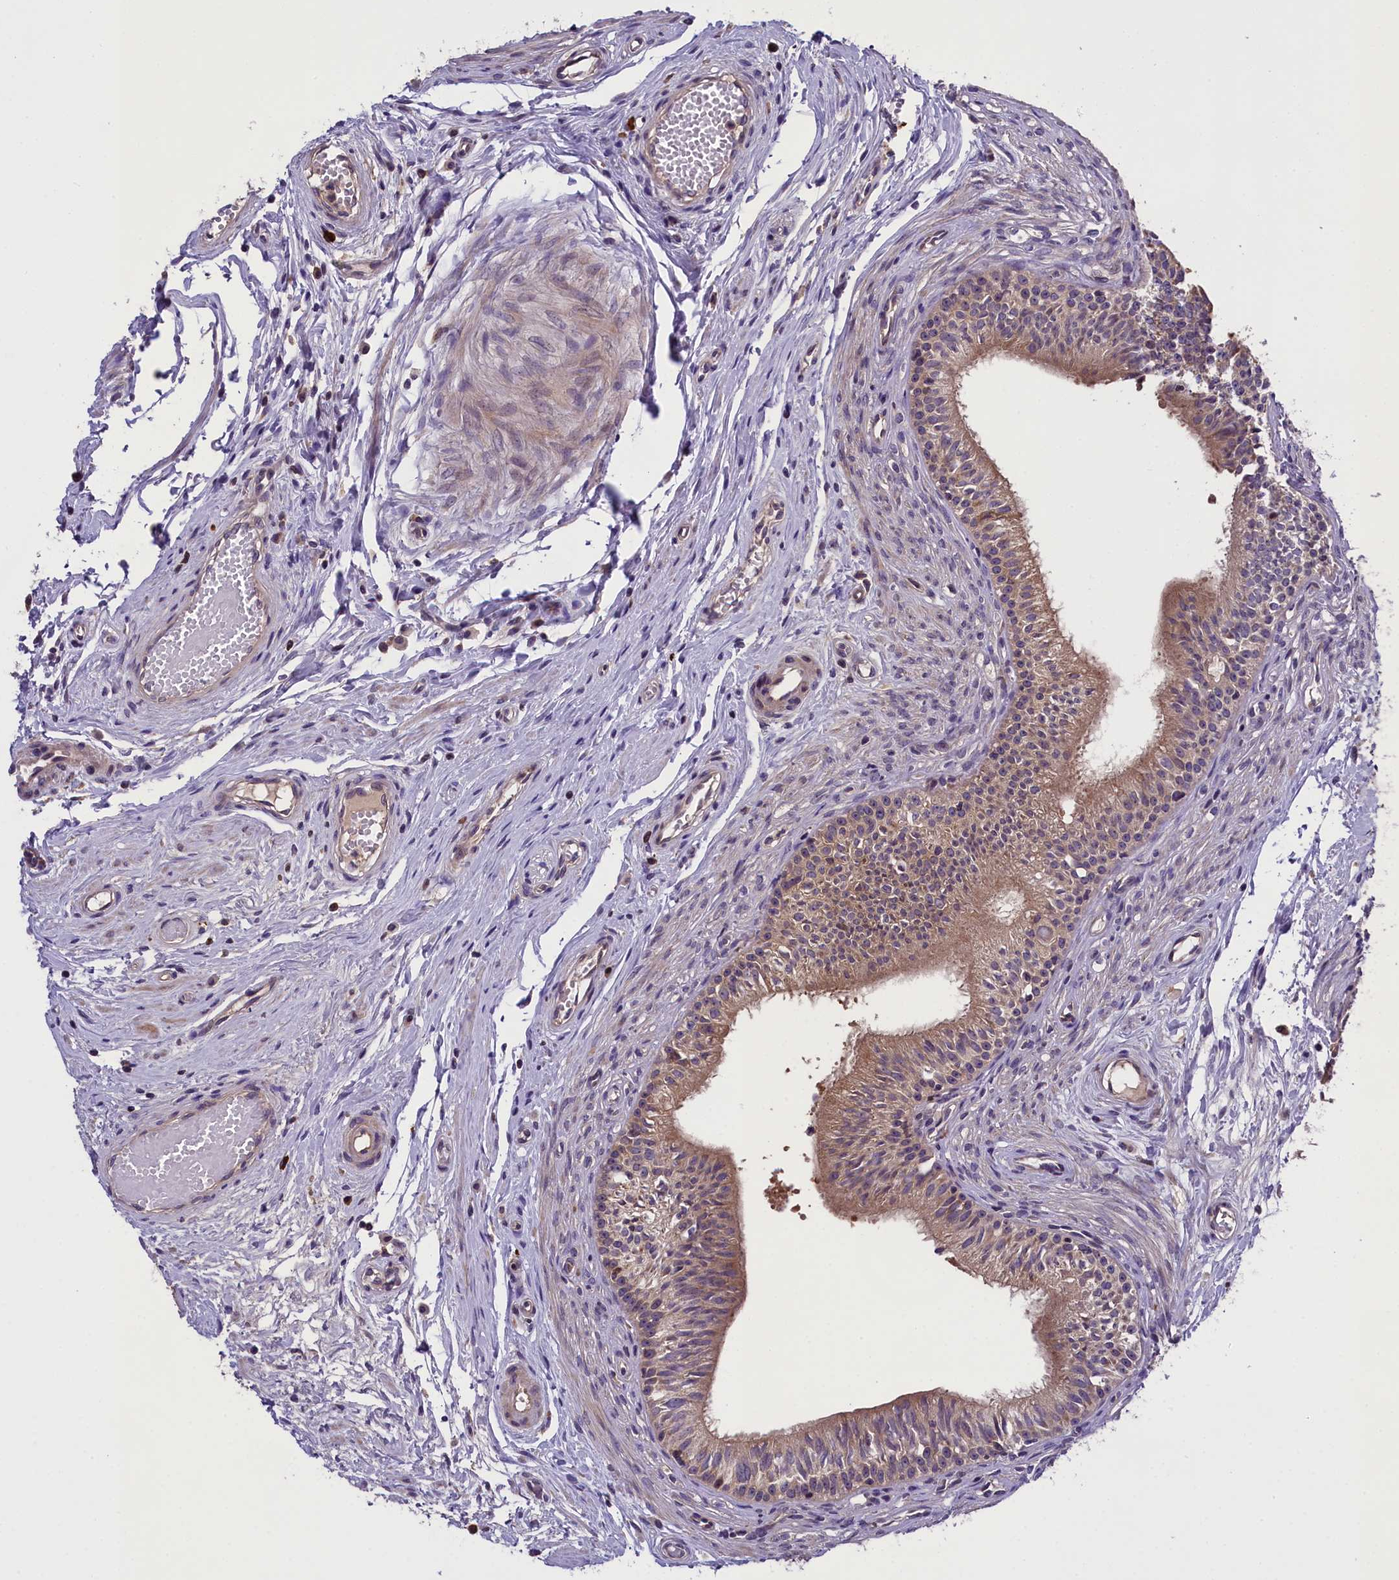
{"staining": {"intensity": "moderate", "quantity": ">75%", "location": "cytoplasmic/membranous"}, "tissue": "epididymis", "cell_type": "Glandular cells", "image_type": "normal", "snomed": [{"axis": "morphology", "description": "Normal tissue, NOS"}, {"axis": "topography", "description": "Epididymis, spermatic cord, NOS"}], "caption": "A histopathology image showing moderate cytoplasmic/membranous staining in about >75% of glandular cells in normal epididymis, as visualized by brown immunohistochemical staining.", "gene": "ABCC10", "patient": {"sex": "male", "age": 22}}